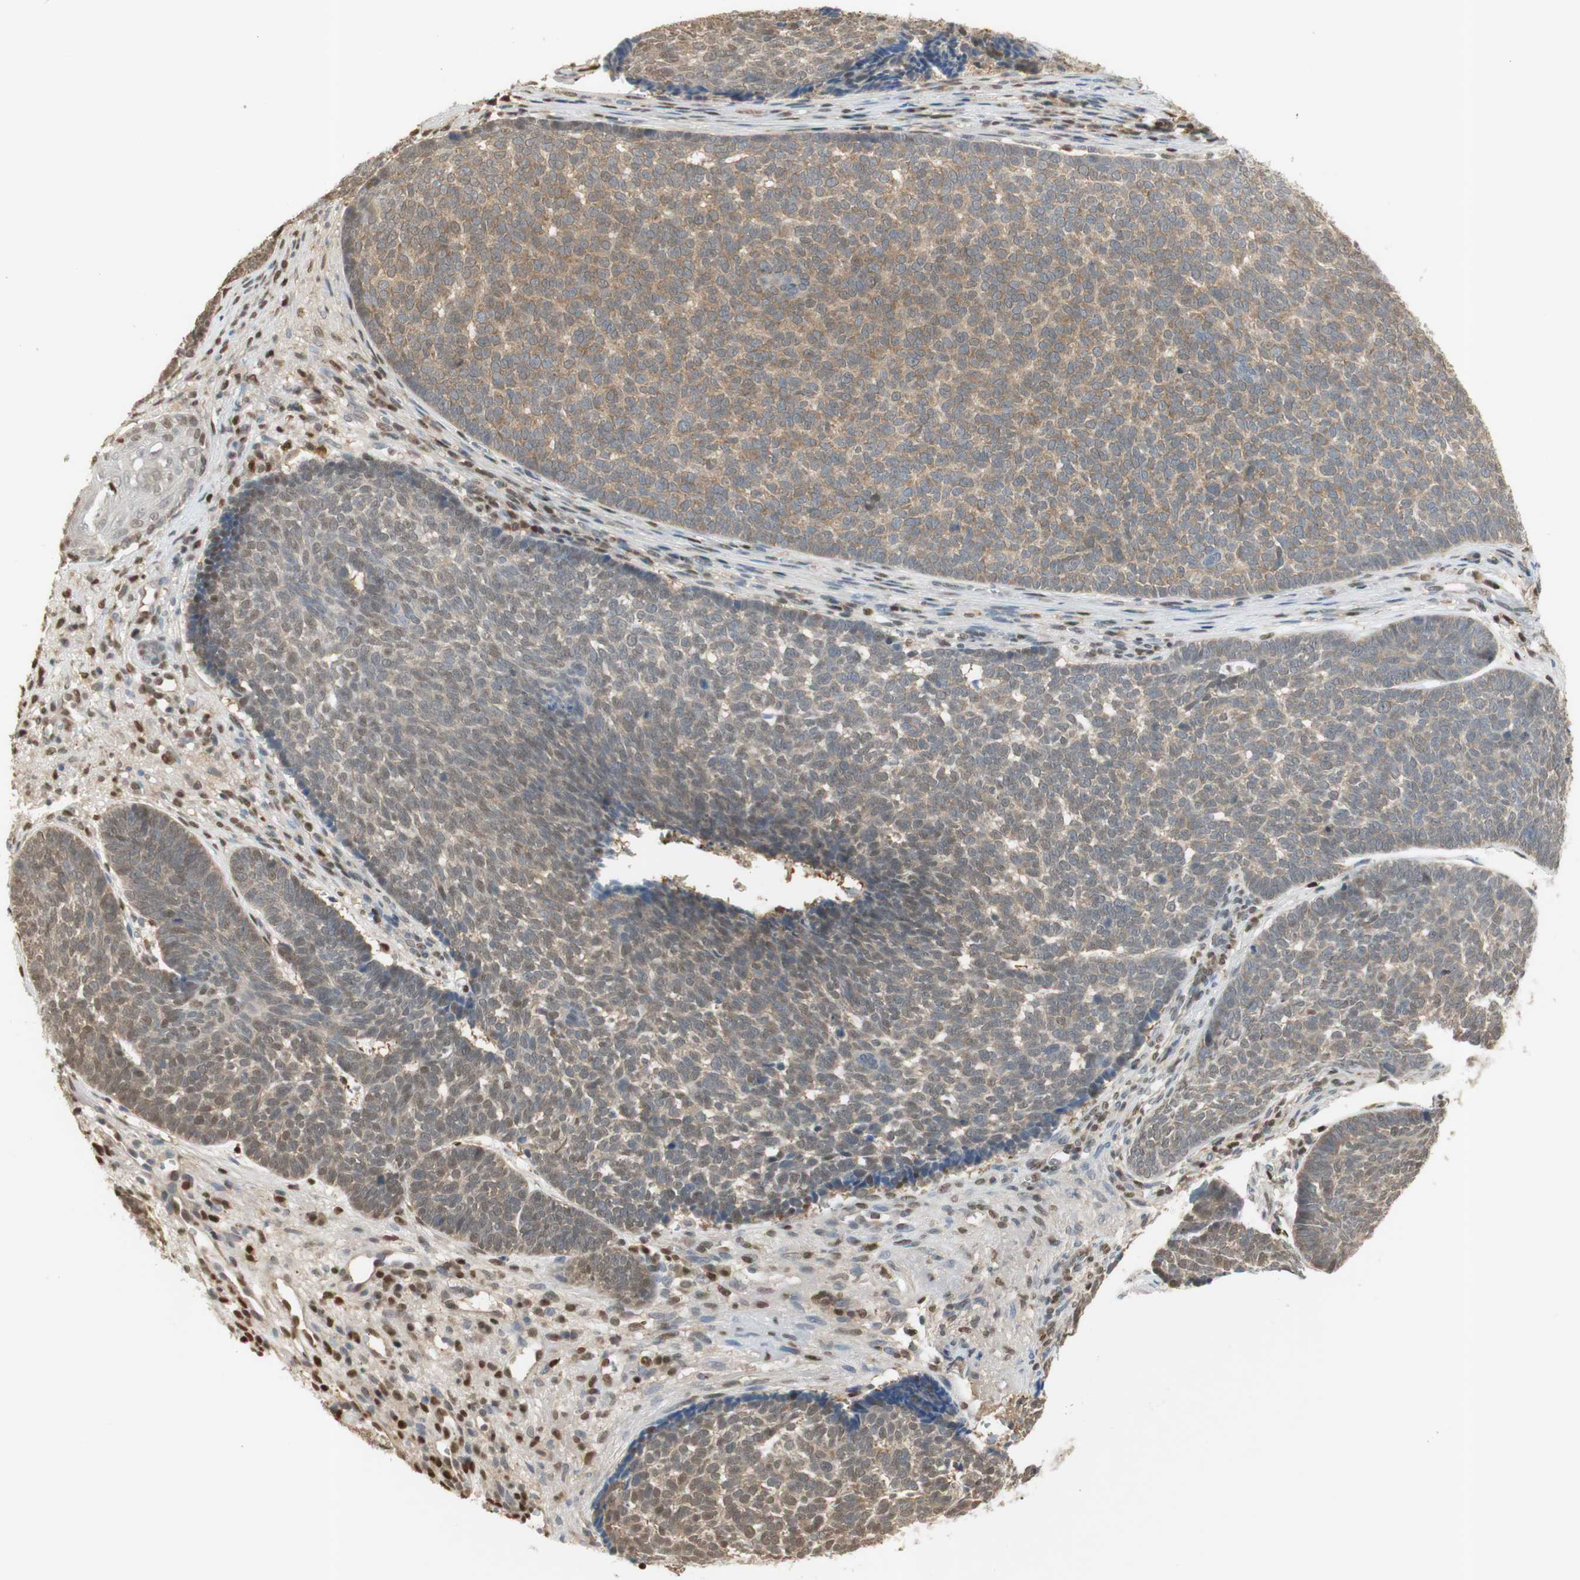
{"staining": {"intensity": "weak", "quantity": "25%-75%", "location": "cytoplasmic/membranous,nuclear"}, "tissue": "skin cancer", "cell_type": "Tumor cells", "image_type": "cancer", "snomed": [{"axis": "morphology", "description": "Basal cell carcinoma"}, {"axis": "topography", "description": "Skin"}], "caption": "A brown stain labels weak cytoplasmic/membranous and nuclear staining of a protein in human skin cancer tumor cells.", "gene": "NAP1L4", "patient": {"sex": "male", "age": 84}}